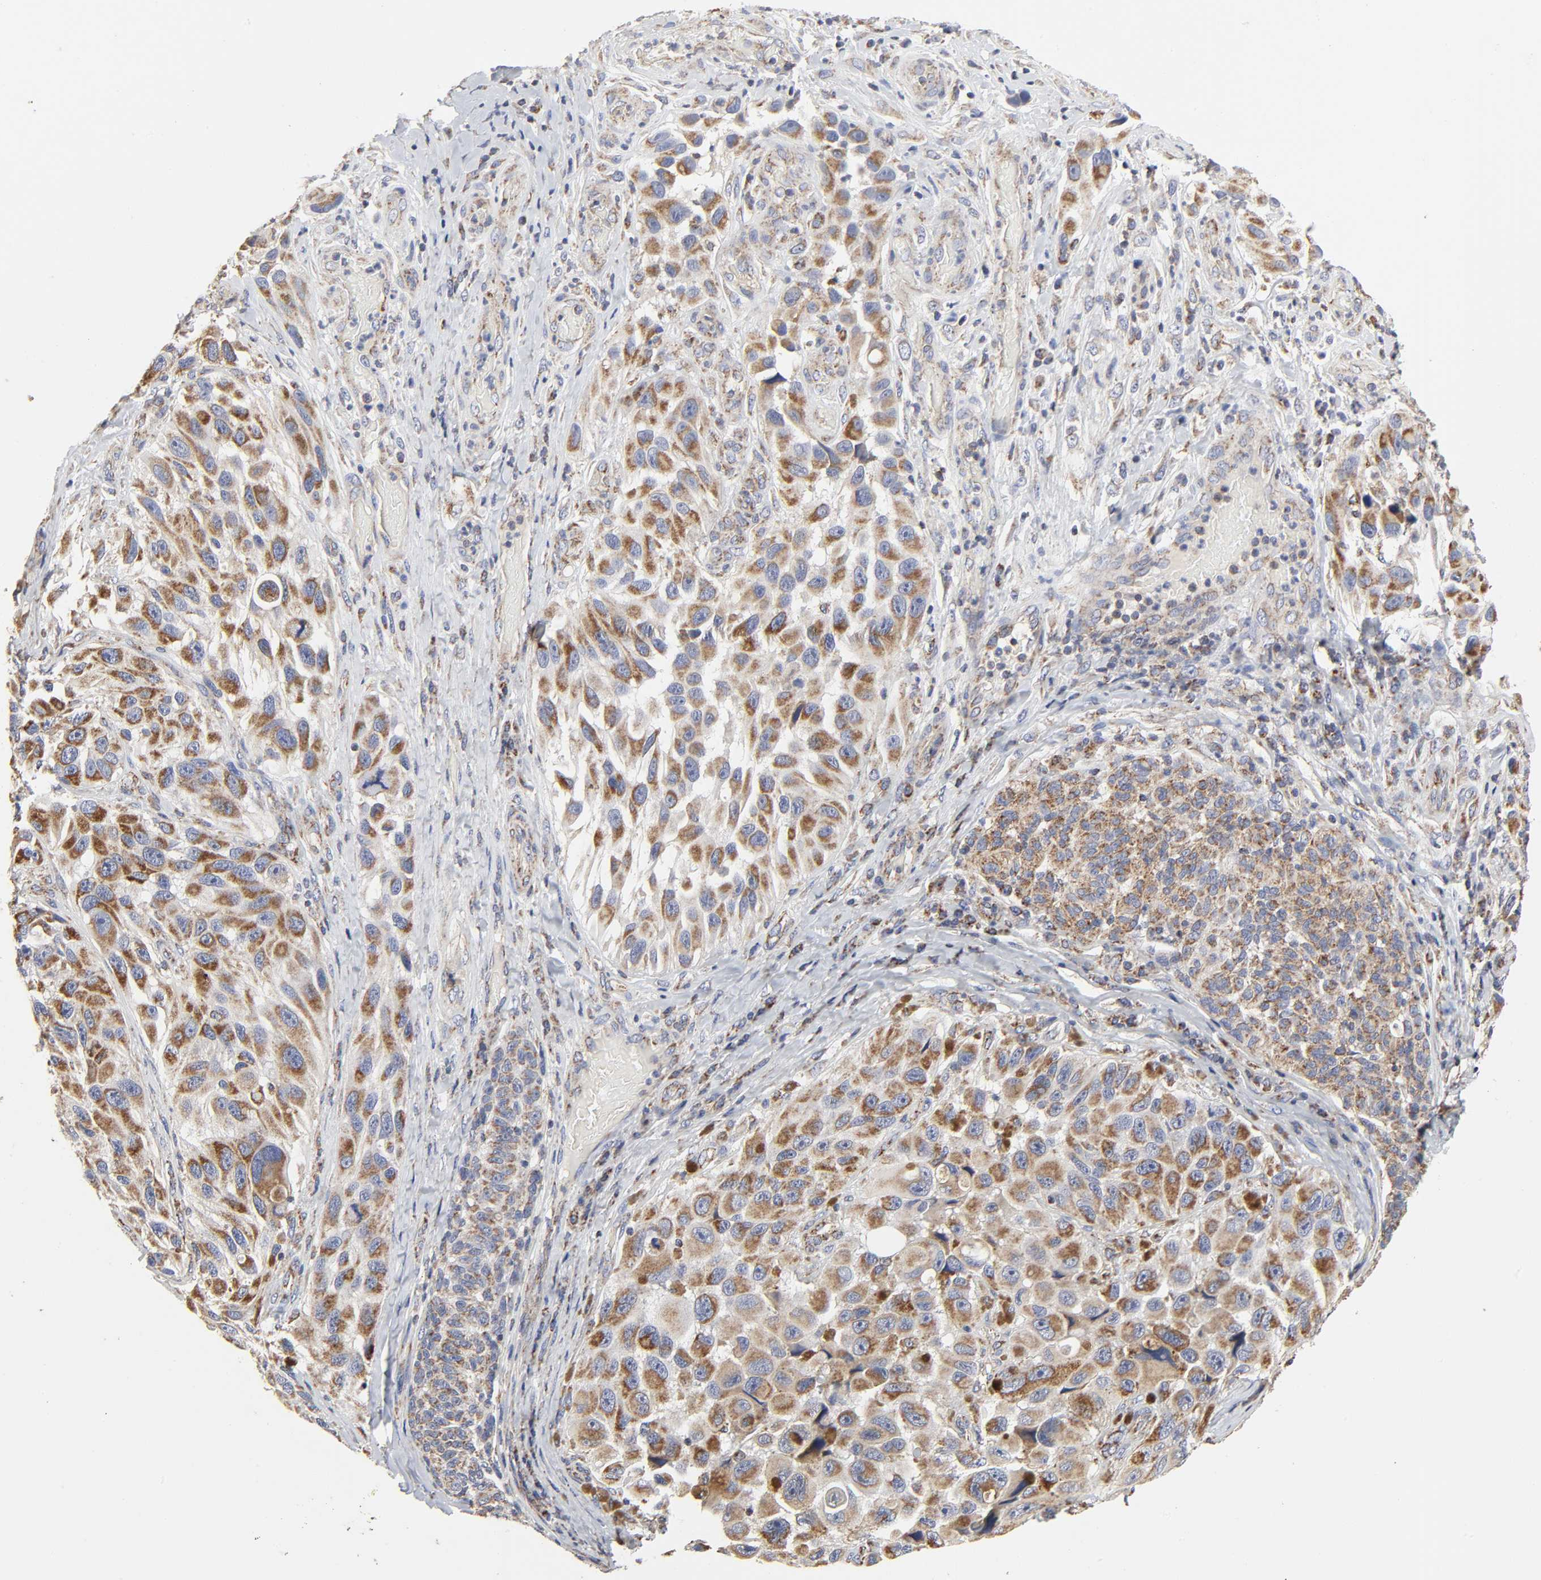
{"staining": {"intensity": "moderate", "quantity": ">75%", "location": "cytoplasmic/membranous"}, "tissue": "melanoma", "cell_type": "Tumor cells", "image_type": "cancer", "snomed": [{"axis": "morphology", "description": "Malignant melanoma, NOS"}, {"axis": "topography", "description": "Skin"}], "caption": "Immunohistochemistry (IHC) image of neoplastic tissue: melanoma stained using immunohistochemistry shows medium levels of moderate protein expression localized specifically in the cytoplasmic/membranous of tumor cells, appearing as a cytoplasmic/membranous brown color.", "gene": "COX6B1", "patient": {"sex": "female", "age": 73}}